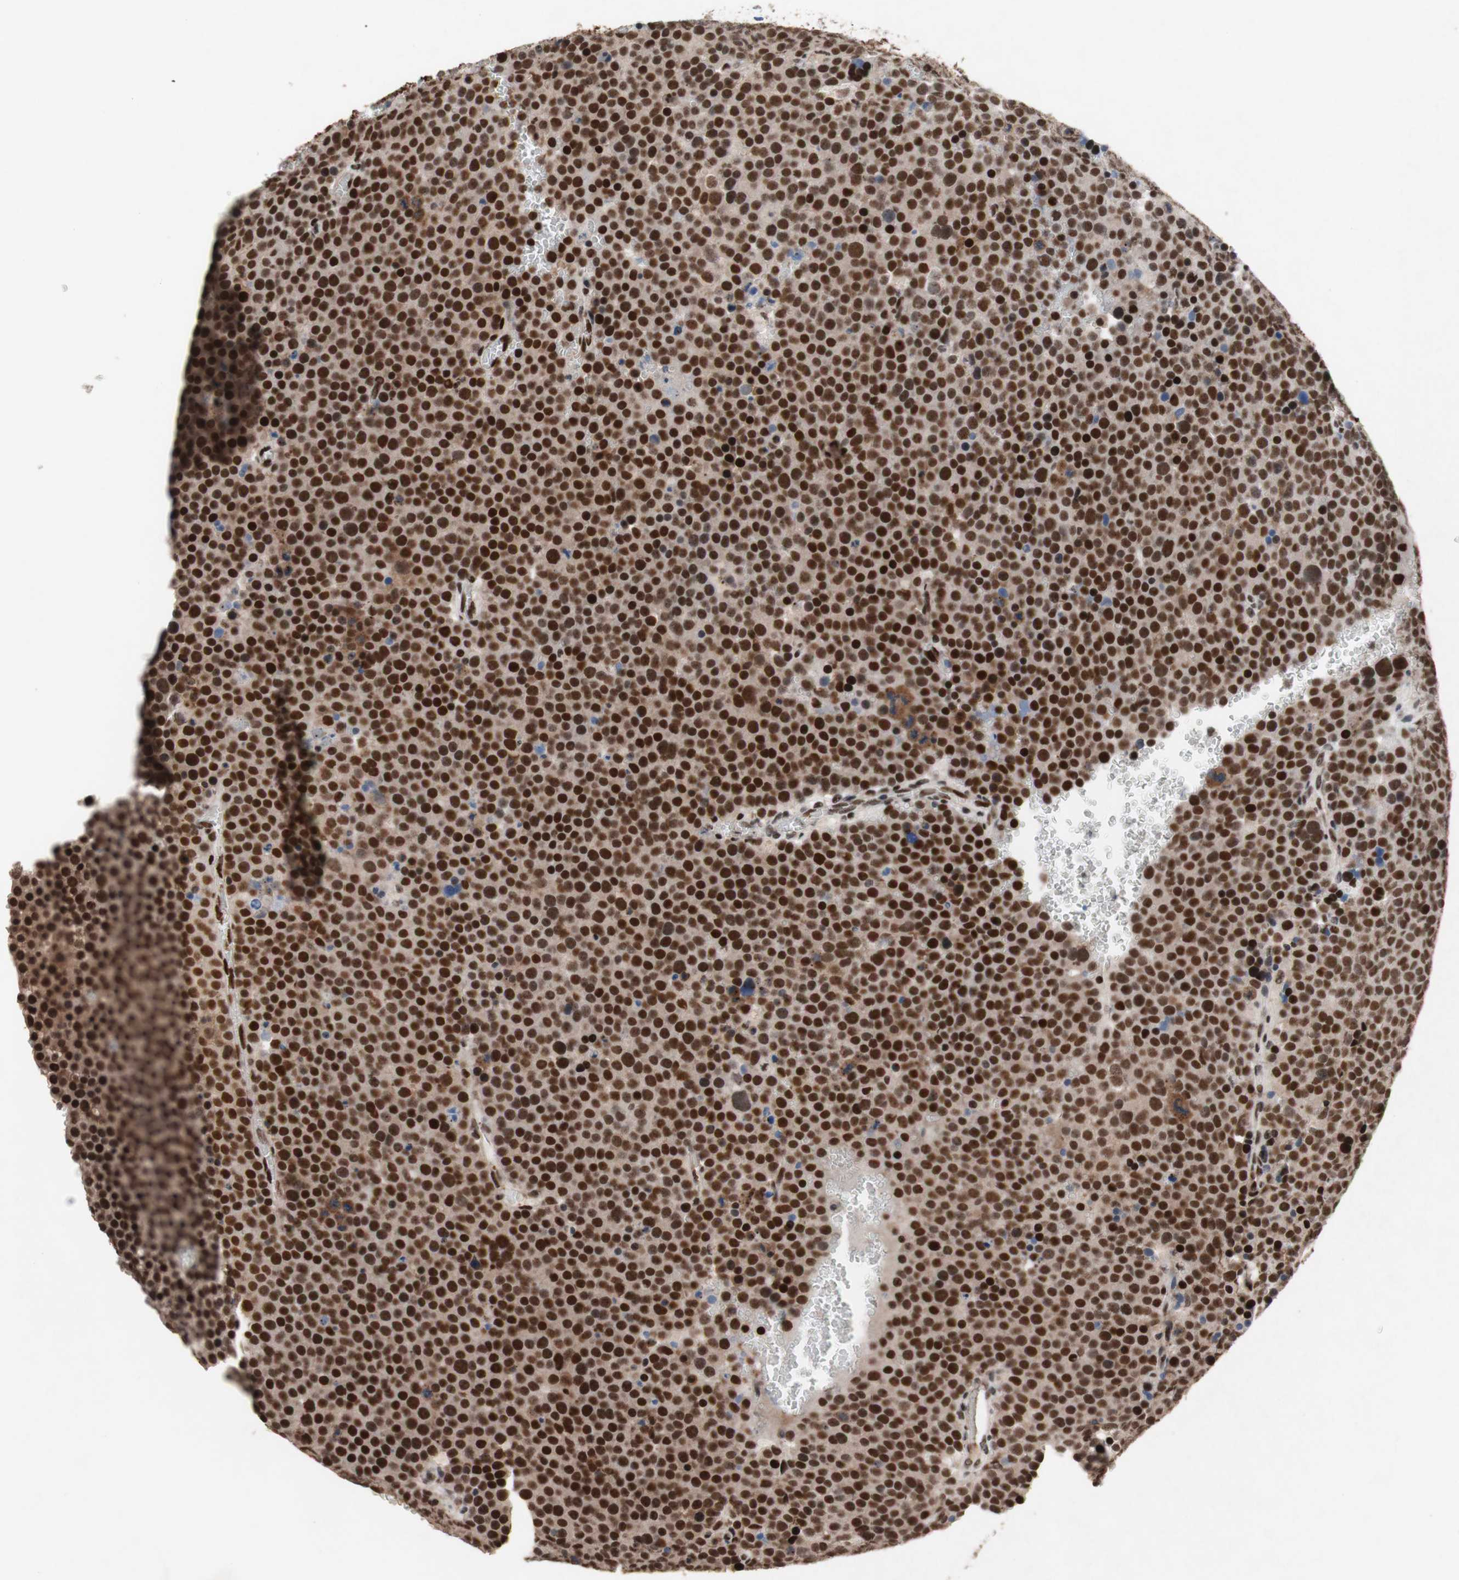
{"staining": {"intensity": "strong", "quantity": ">75%", "location": "nuclear"}, "tissue": "testis cancer", "cell_type": "Tumor cells", "image_type": "cancer", "snomed": [{"axis": "morphology", "description": "Seminoma, NOS"}, {"axis": "topography", "description": "Testis"}], "caption": "Strong nuclear staining for a protein is seen in about >75% of tumor cells of seminoma (testis) using IHC.", "gene": "TLE1", "patient": {"sex": "male", "age": 71}}